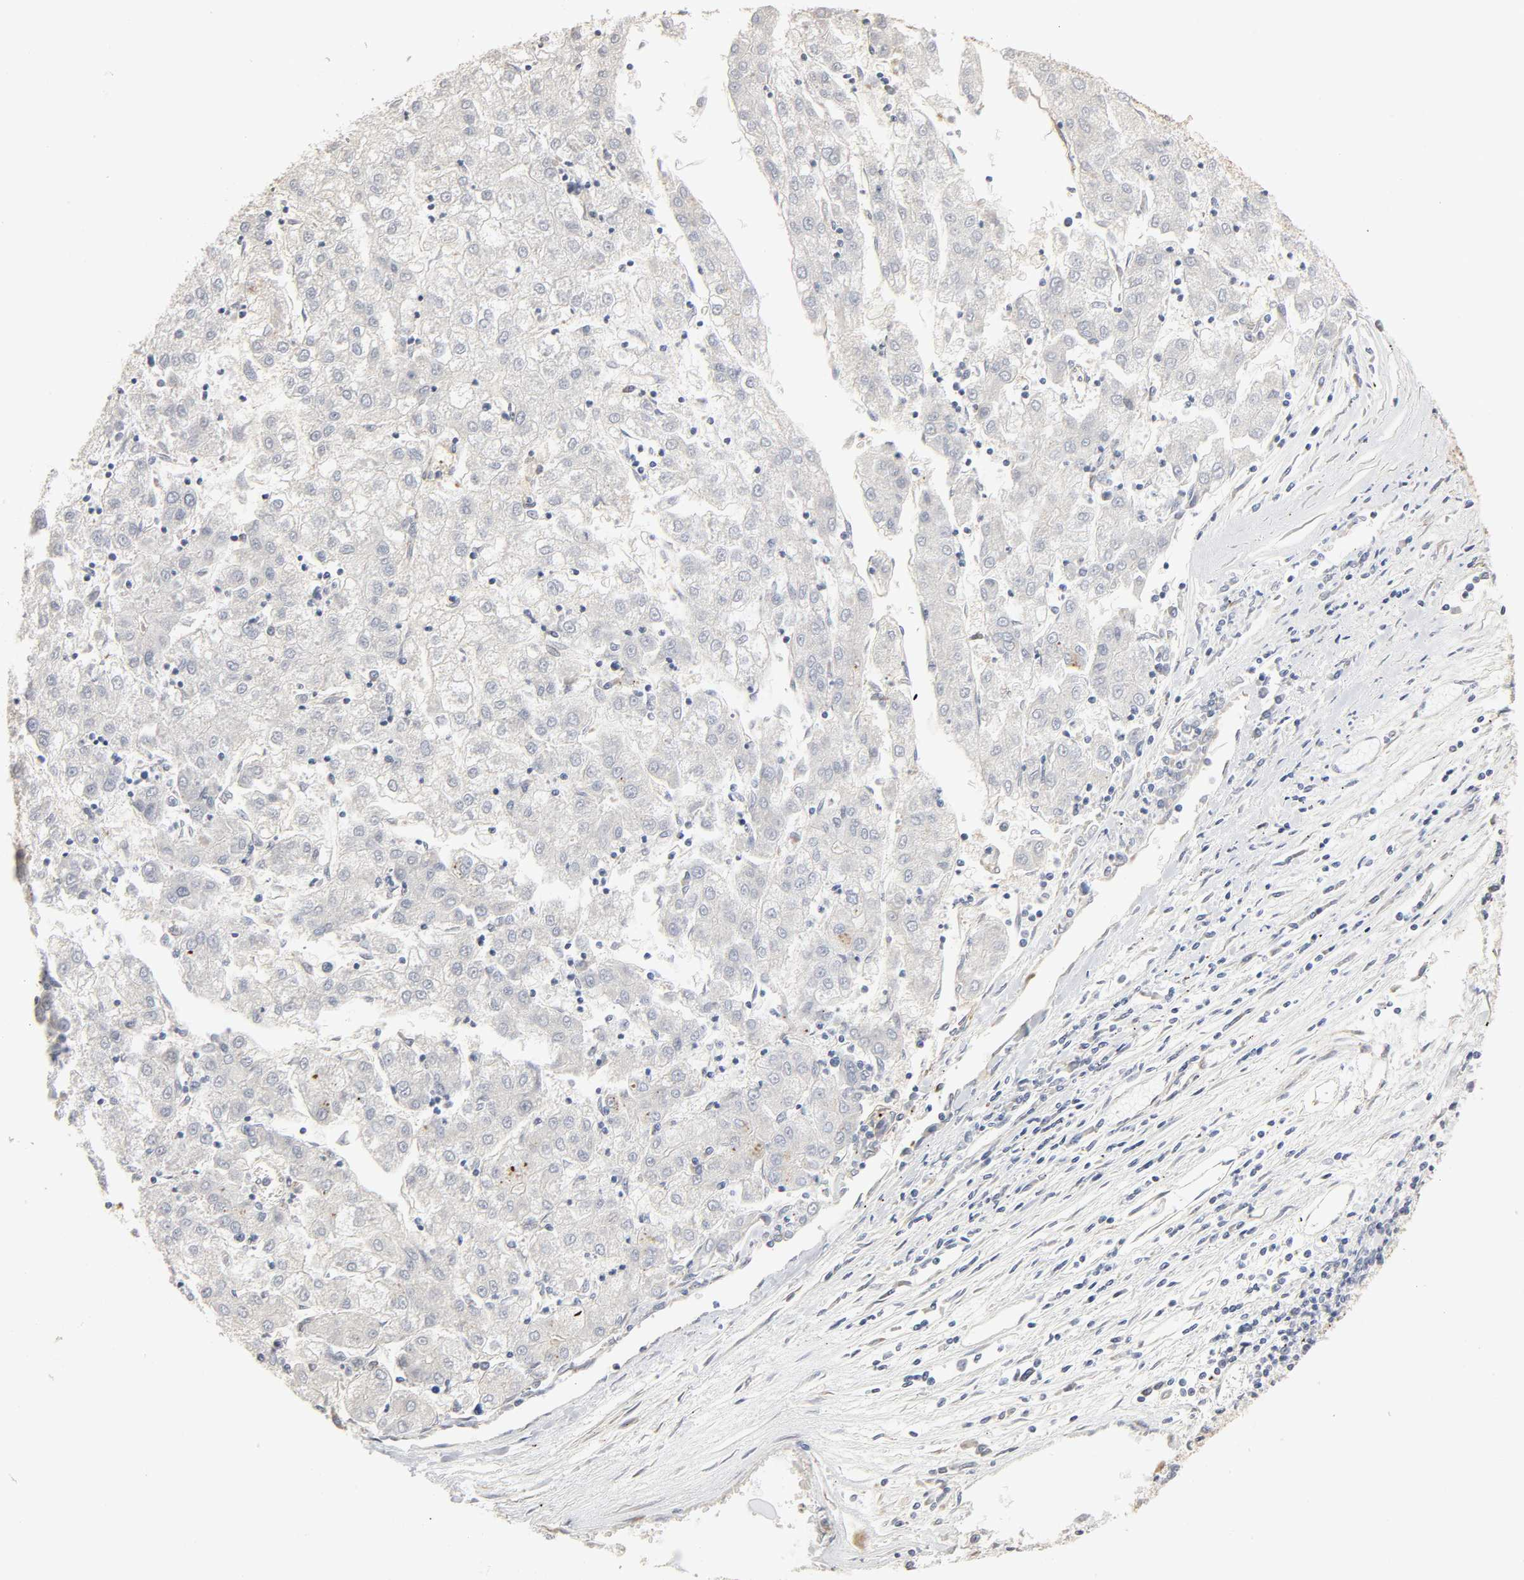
{"staining": {"intensity": "negative", "quantity": "none", "location": "none"}, "tissue": "liver cancer", "cell_type": "Tumor cells", "image_type": "cancer", "snomed": [{"axis": "morphology", "description": "Carcinoma, Hepatocellular, NOS"}, {"axis": "topography", "description": "Liver"}], "caption": "Tumor cells are negative for brown protein staining in liver hepatocellular carcinoma. Nuclei are stained in blue.", "gene": "NDRG2", "patient": {"sex": "male", "age": 72}}